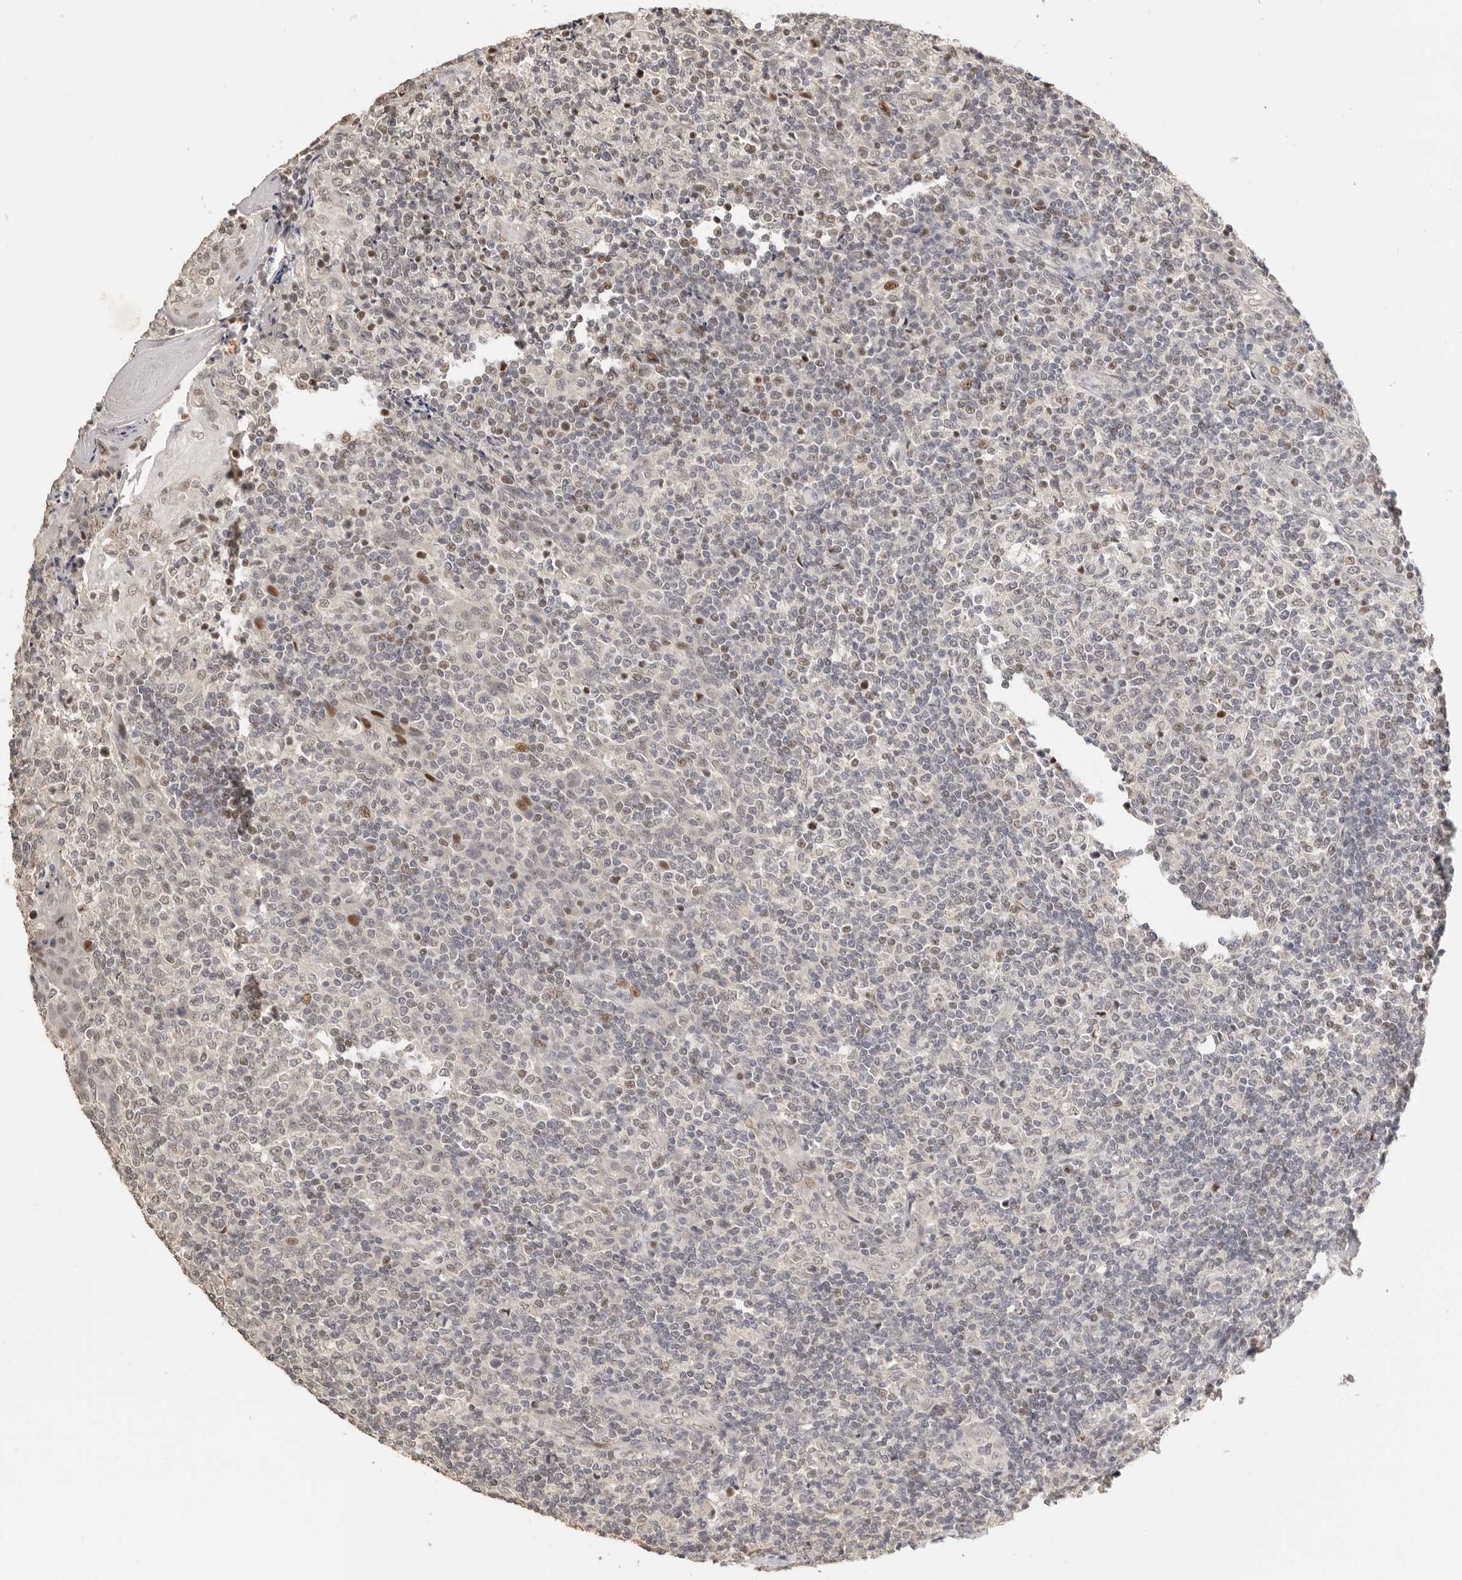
{"staining": {"intensity": "negative", "quantity": "none", "location": "none"}, "tissue": "tonsil", "cell_type": "Germinal center cells", "image_type": "normal", "snomed": [{"axis": "morphology", "description": "Normal tissue, NOS"}, {"axis": "topography", "description": "Tonsil"}], "caption": "A high-resolution histopathology image shows IHC staining of unremarkable tonsil, which reveals no significant positivity in germinal center cells.", "gene": "GPBP1L1", "patient": {"sex": "female", "age": 19}}